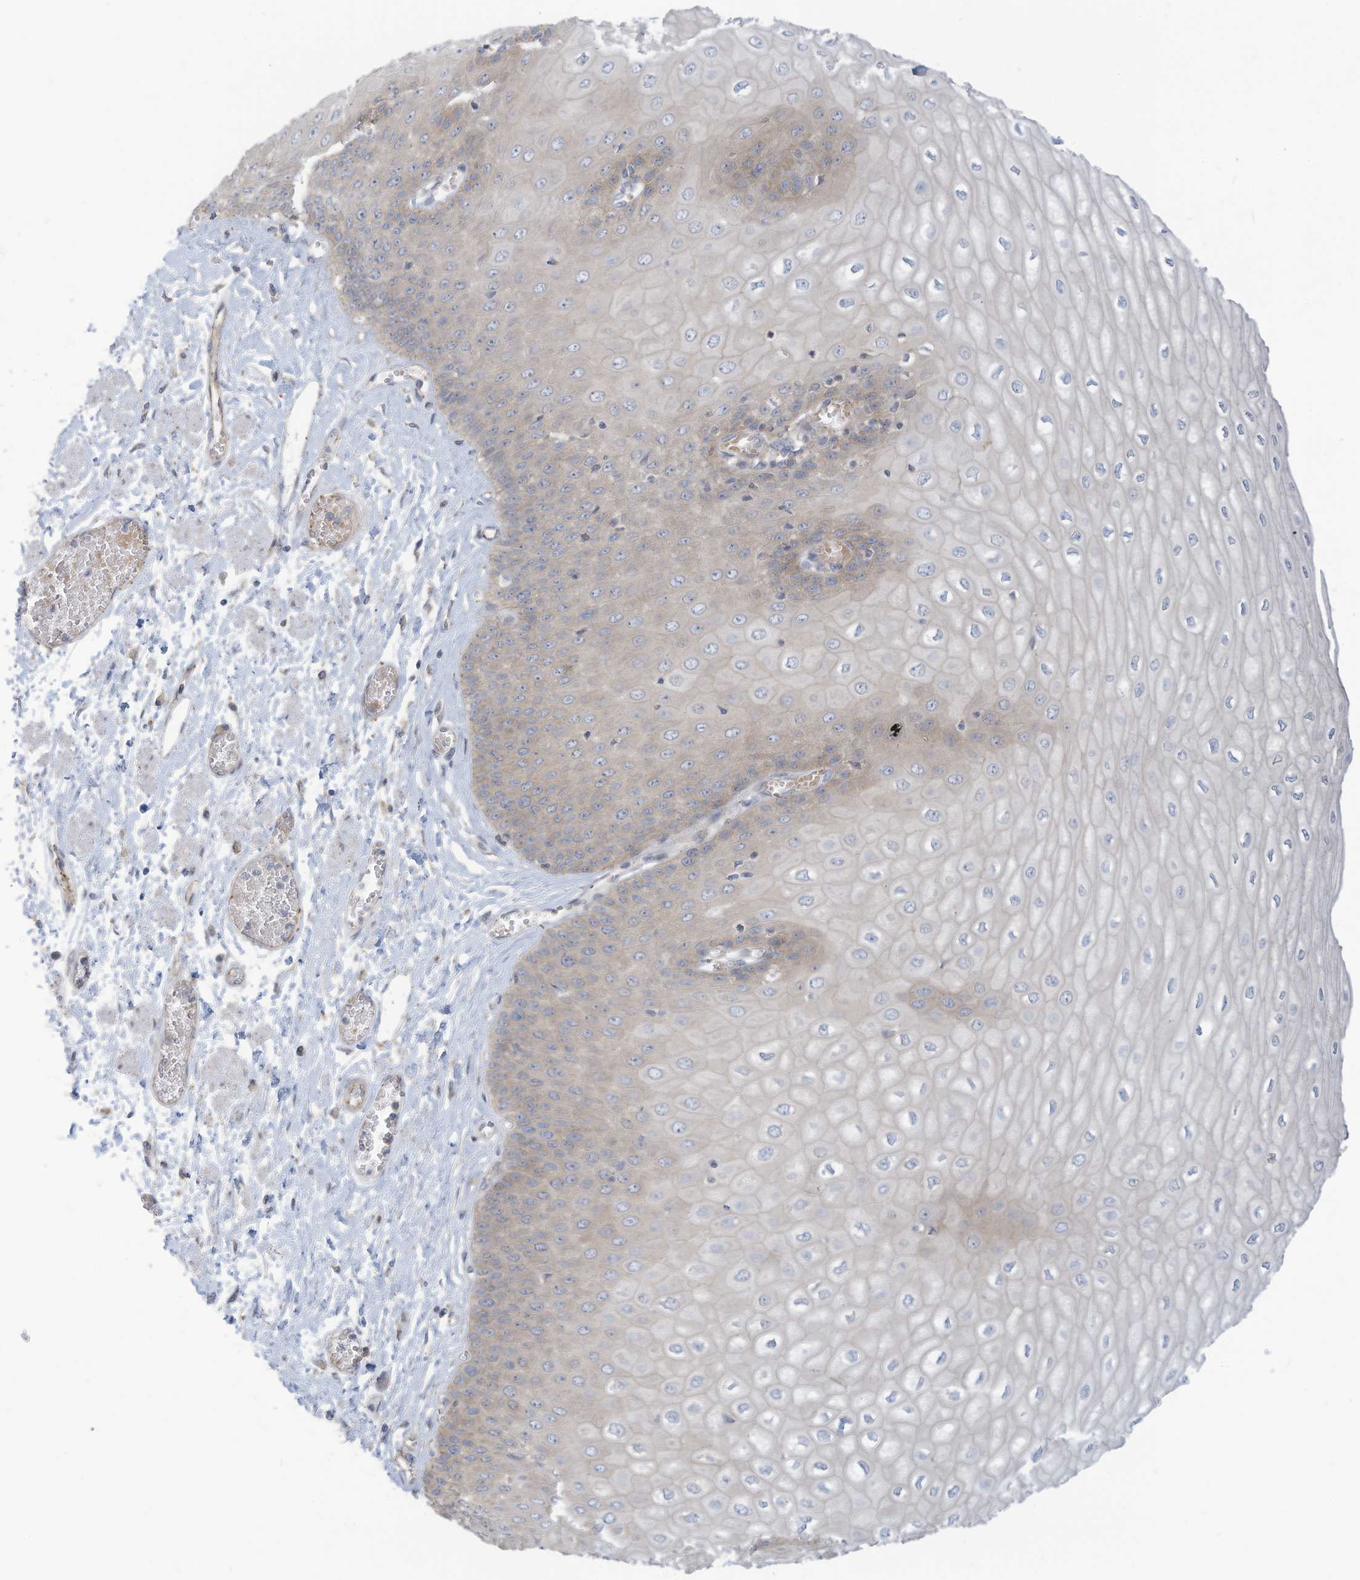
{"staining": {"intensity": "moderate", "quantity": "<25%", "location": "cytoplasmic/membranous"}, "tissue": "esophagus", "cell_type": "Squamous epithelial cells", "image_type": "normal", "snomed": [{"axis": "morphology", "description": "Normal tissue, NOS"}, {"axis": "topography", "description": "Esophagus"}], "caption": "Immunohistochemical staining of normal human esophagus shows low levels of moderate cytoplasmic/membranous expression in about <25% of squamous epithelial cells.", "gene": "ADAT2", "patient": {"sex": "male", "age": 60}}